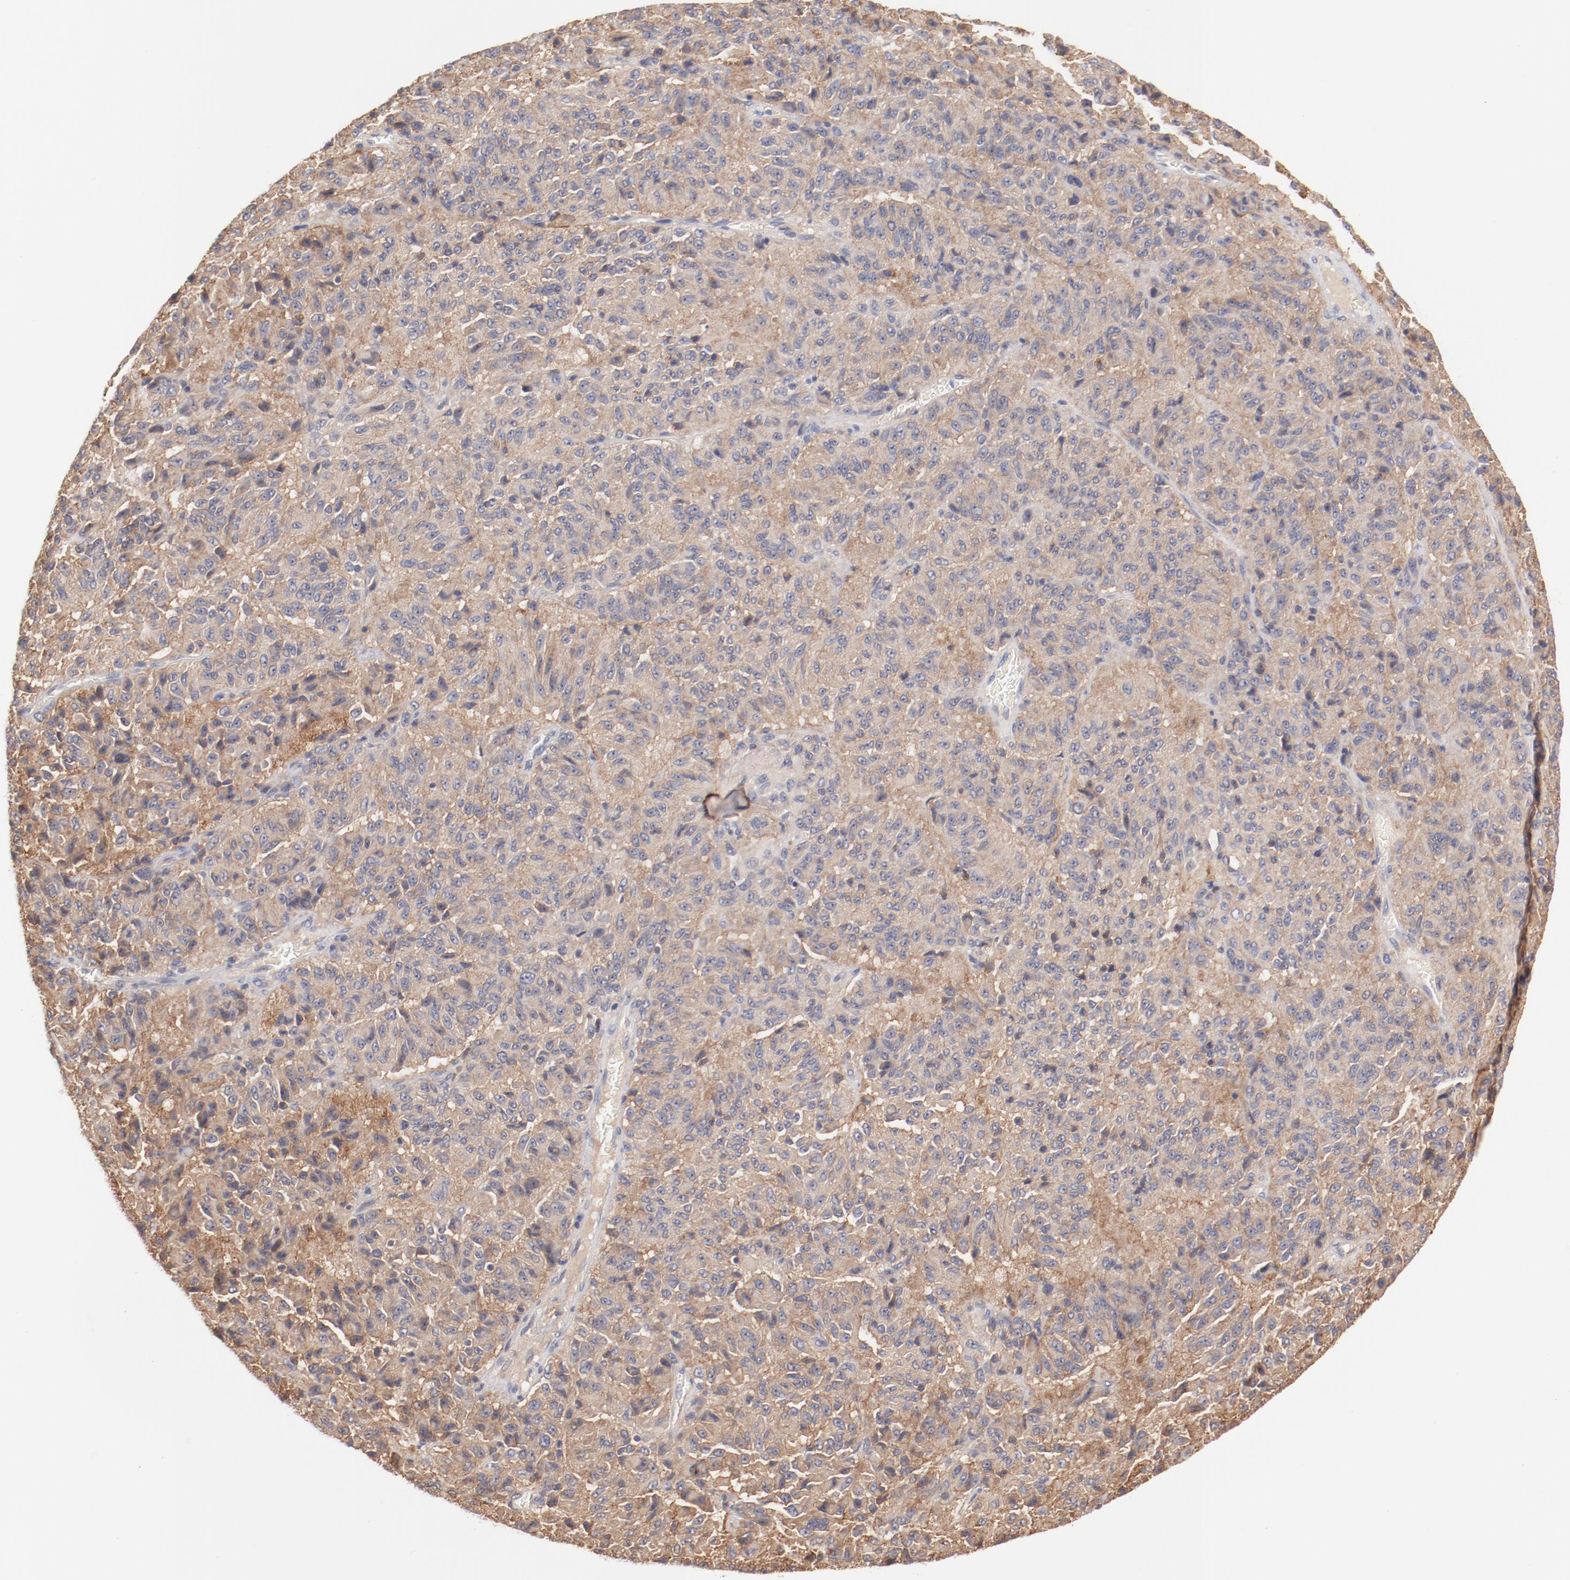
{"staining": {"intensity": "weak", "quantity": ">75%", "location": "cytoplasmic/membranous"}, "tissue": "melanoma", "cell_type": "Tumor cells", "image_type": "cancer", "snomed": [{"axis": "morphology", "description": "Malignant melanoma, Metastatic site"}, {"axis": "topography", "description": "Lung"}], "caption": "Melanoma stained with IHC displays weak cytoplasmic/membranous expression in approximately >75% of tumor cells.", "gene": "SETD3", "patient": {"sex": "male", "age": 64}}